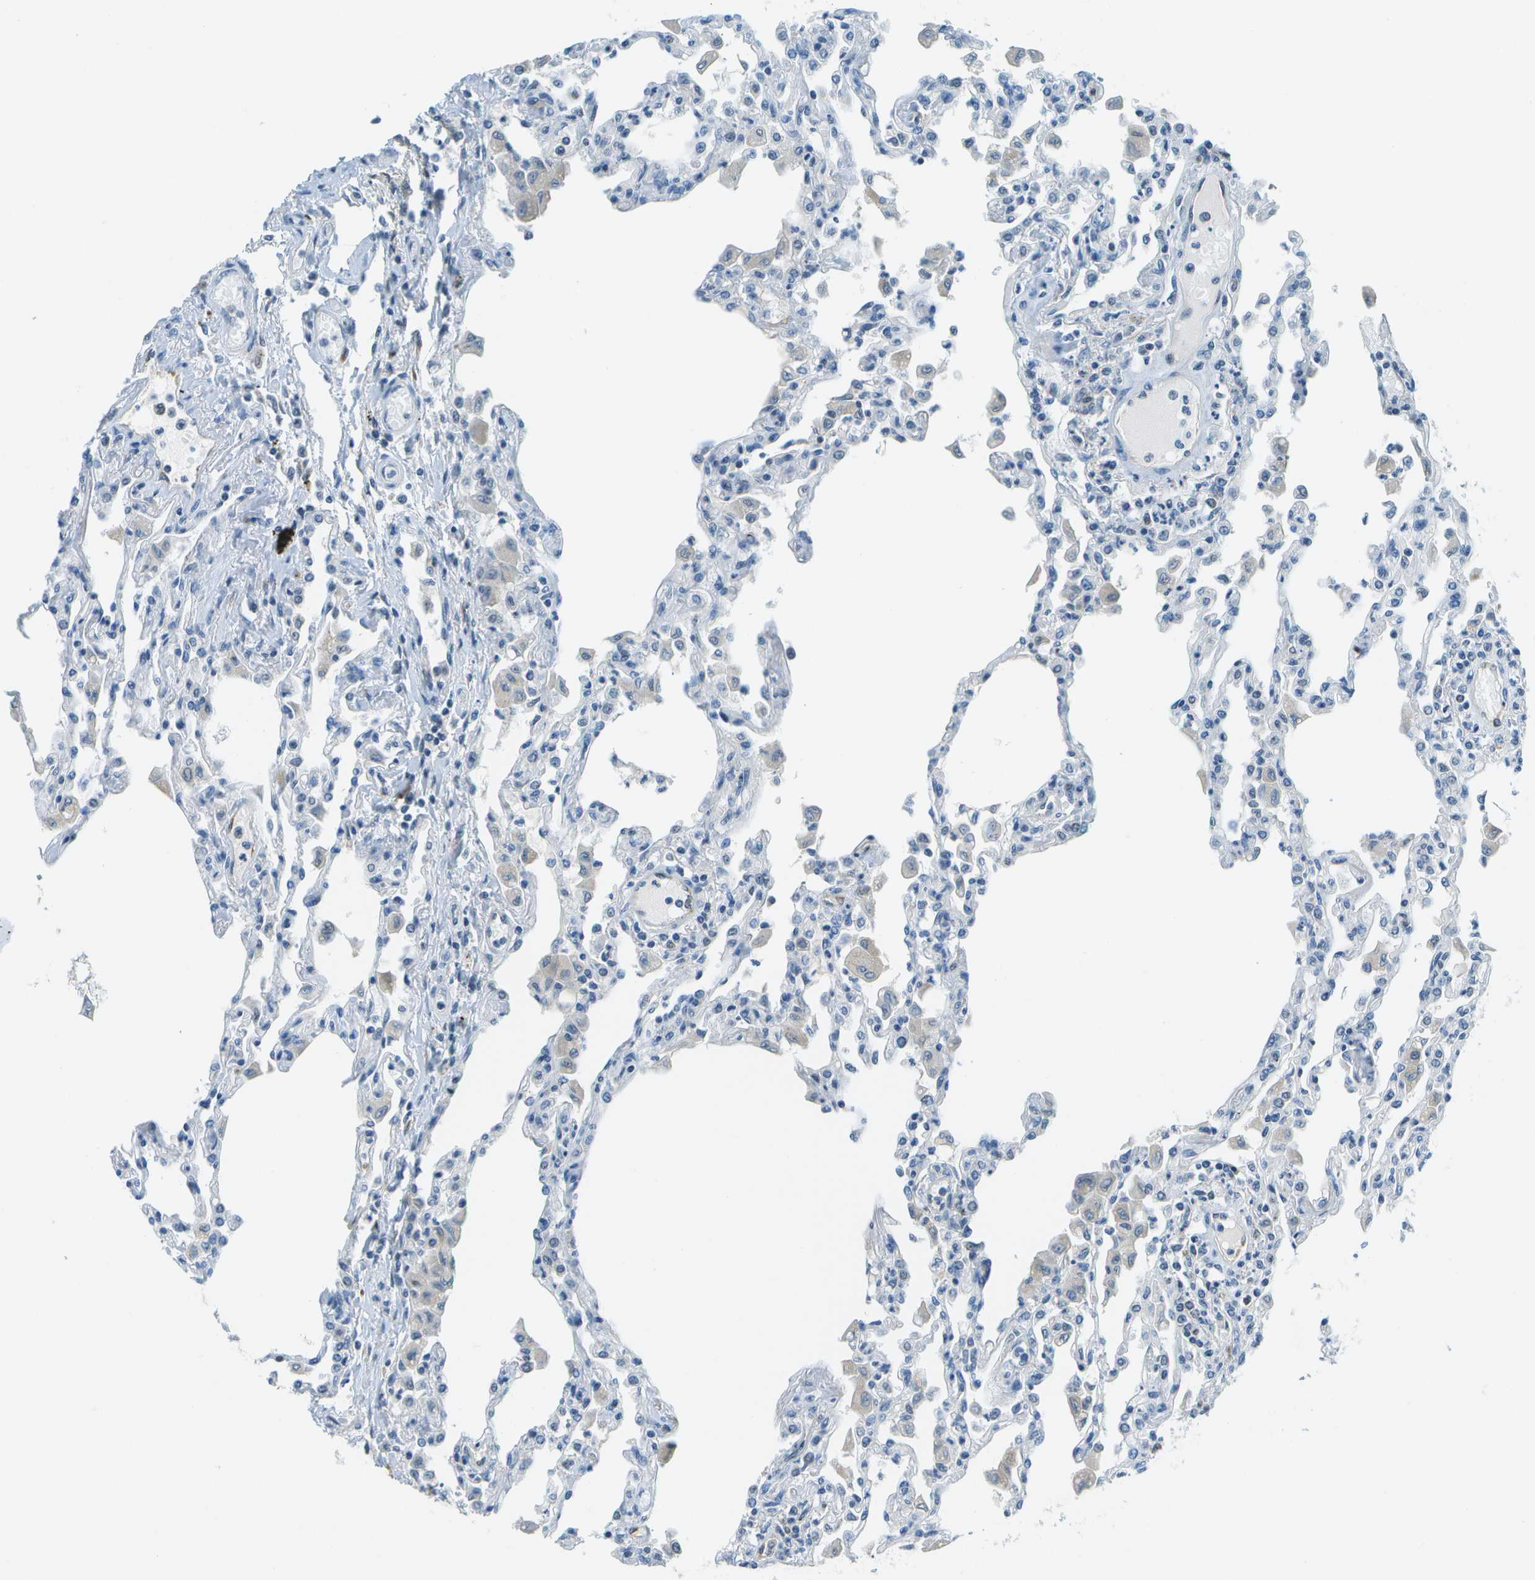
{"staining": {"intensity": "weak", "quantity": "<25%", "location": "cytoplasmic/membranous"}, "tissue": "lung", "cell_type": "Alveolar cells", "image_type": "normal", "snomed": [{"axis": "morphology", "description": "Normal tissue, NOS"}, {"axis": "topography", "description": "Bronchus"}, {"axis": "topography", "description": "Lung"}], "caption": "Image shows no significant protein expression in alveolar cells of benign lung. (DAB (3,3'-diaminobenzidine) IHC with hematoxylin counter stain).", "gene": "PTGIS", "patient": {"sex": "female", "age": 49}}